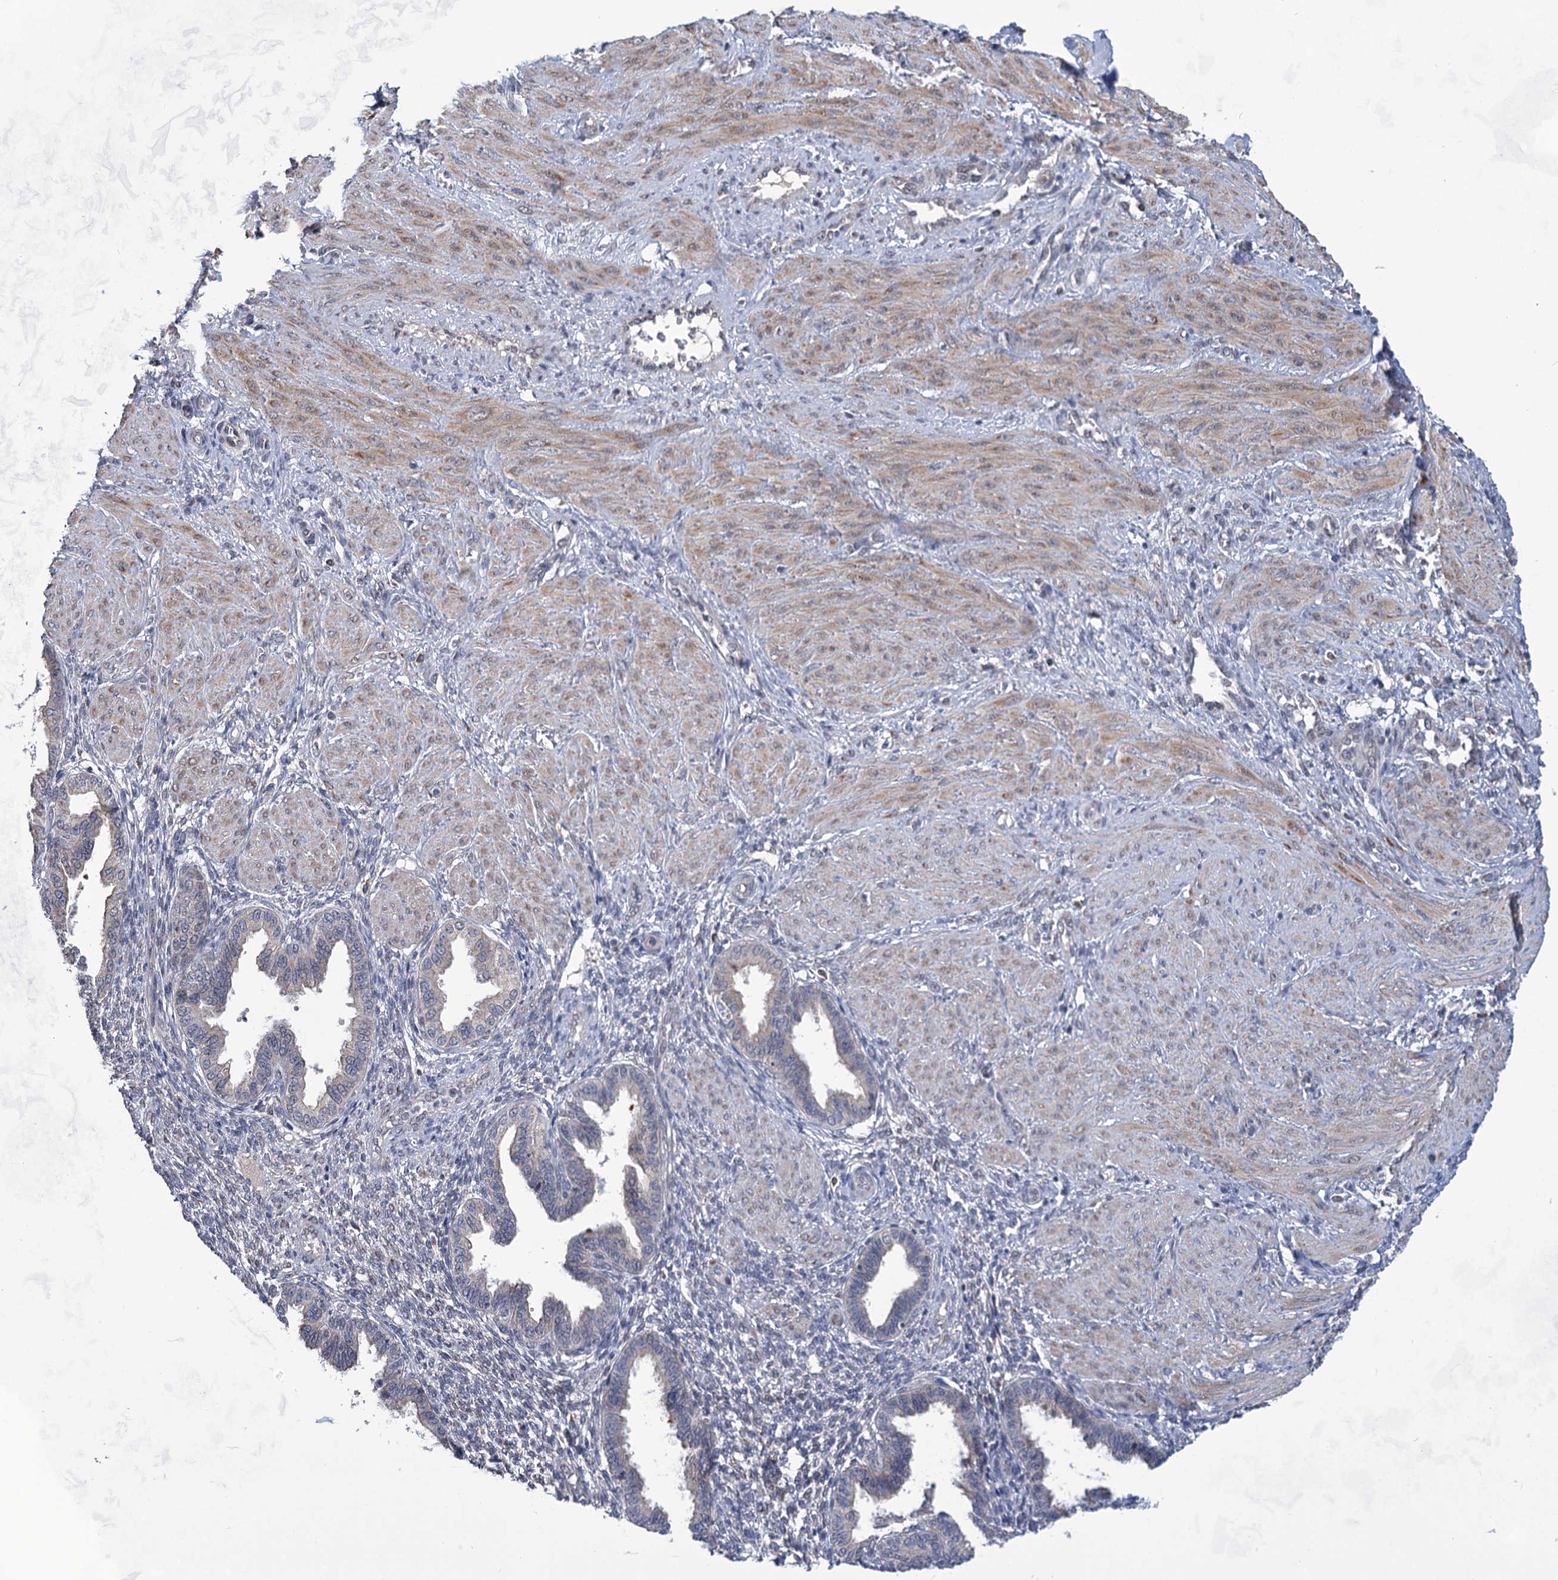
{"staining": {"intensity": "negative", "quantity": "none", "location": "none"}, "tissue": "endometrium", "cell_type": "Cells in endometrial stroma", "image_type": "normal", "snomed": [{"axis": "morphology", "description": "Normal tissue, NOS"}, {"axis": "topography", "description": "Endometrium"}], "caption": "Endometrium stained for a protein using IHC shows no staining cells in endometrial stroma.", "gene": "TTC17", "patient": {"sex": "female", "age": 33}}